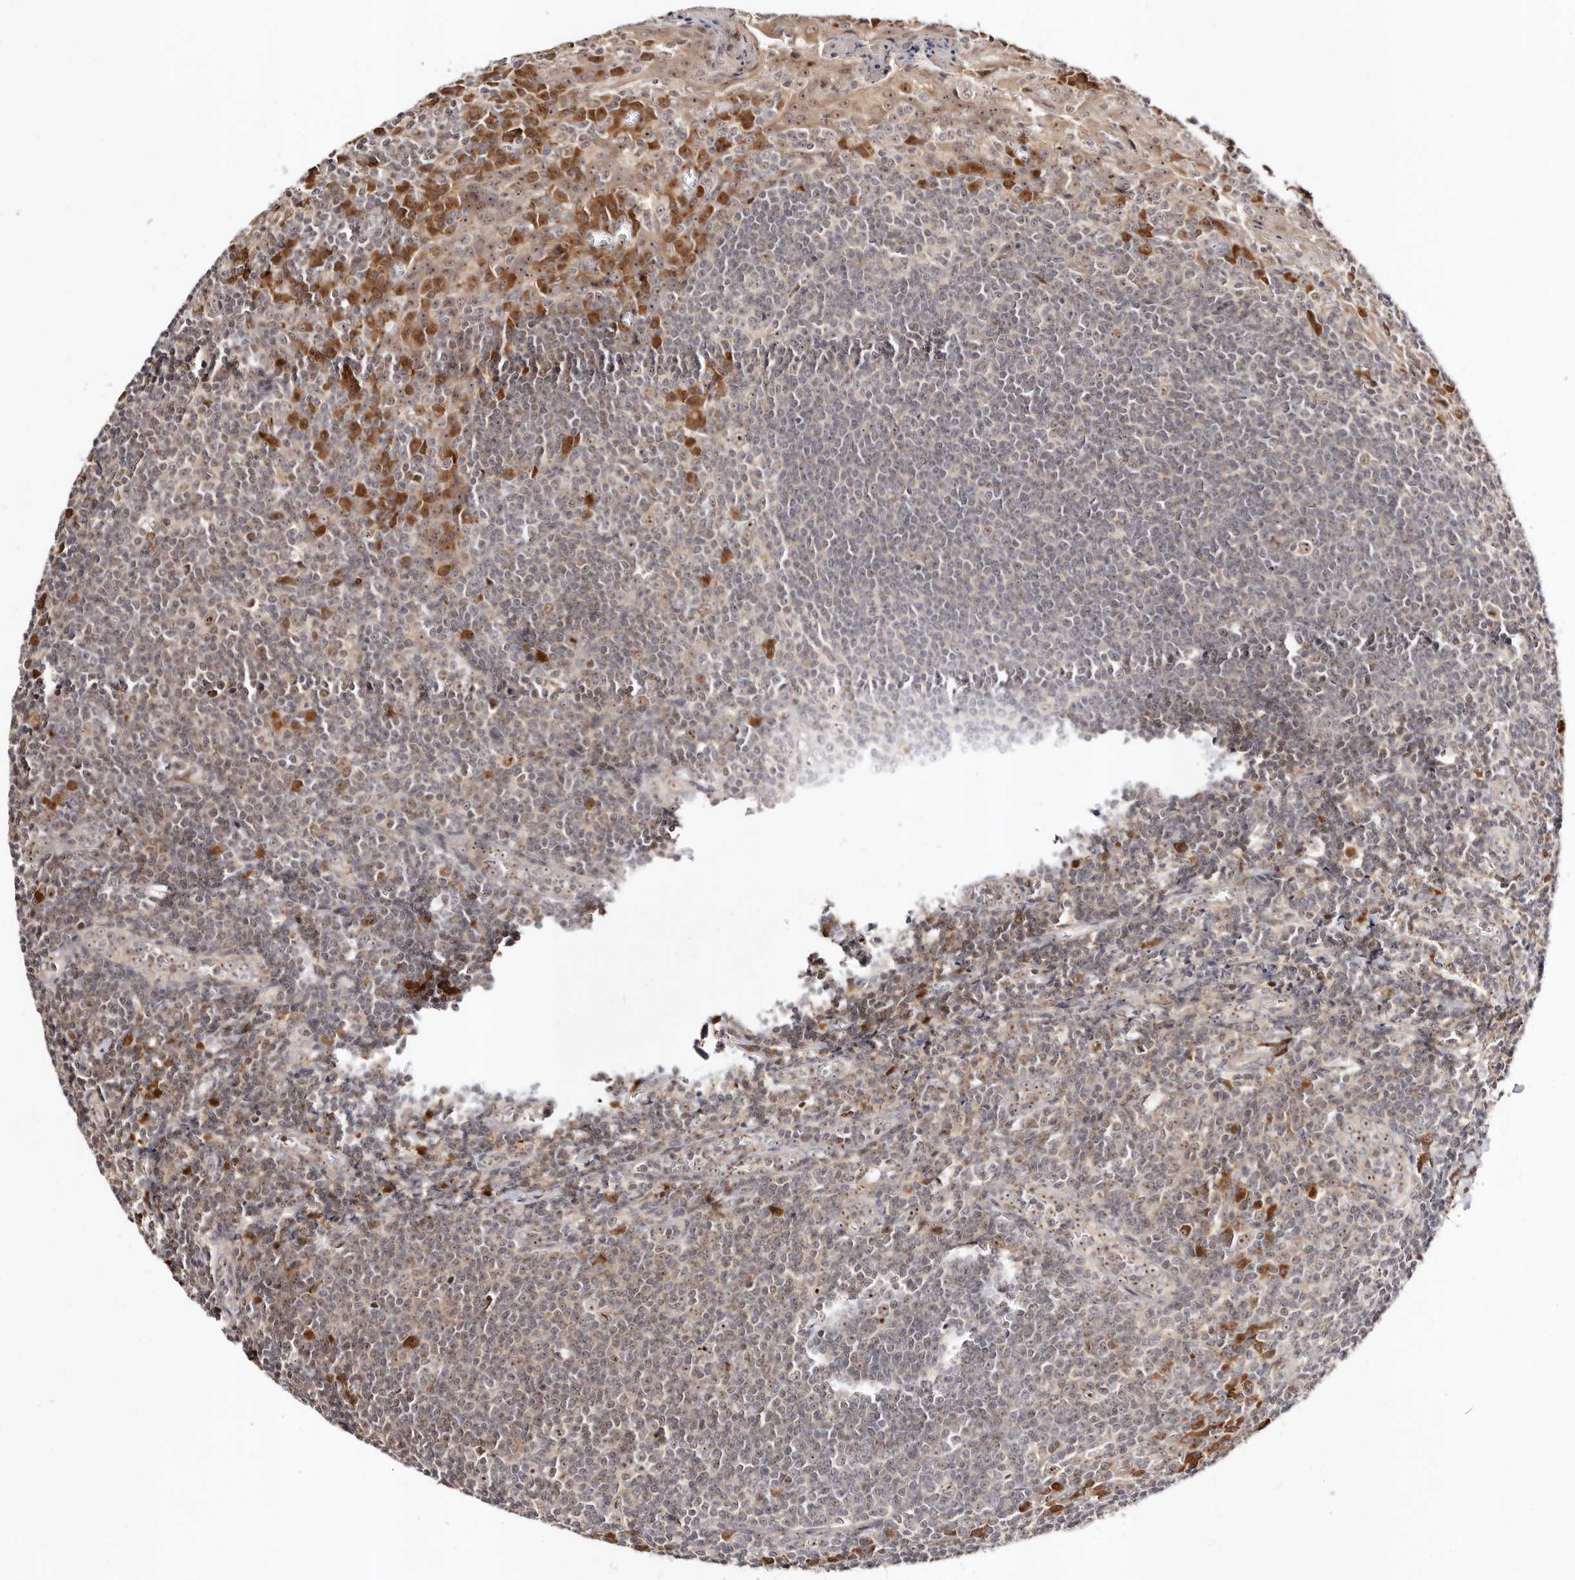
{"staining": {"intensity": "strong", "quantity": "<25%", "location": "cytoplasmic/membranous,nuclear"}, "tissue": "tonsil", "cell_type": "Germinal center cells", "image_type": "normal", "snomed": [{"axis": "morphology", "description": "Normal tissue, NOS"}, {"axis": "topography", "description": "Tonsil"}], "caption": "Protein staining shows strong cytoplasmic/membranous,nuclear staining in approximately <25% of germinal center cells in benign tonsil. The protein of interest is shown in brown color, while the nuclei are stained blue.", "gene": "APOL6", "patient": {"sex": "male", "age": 27}}